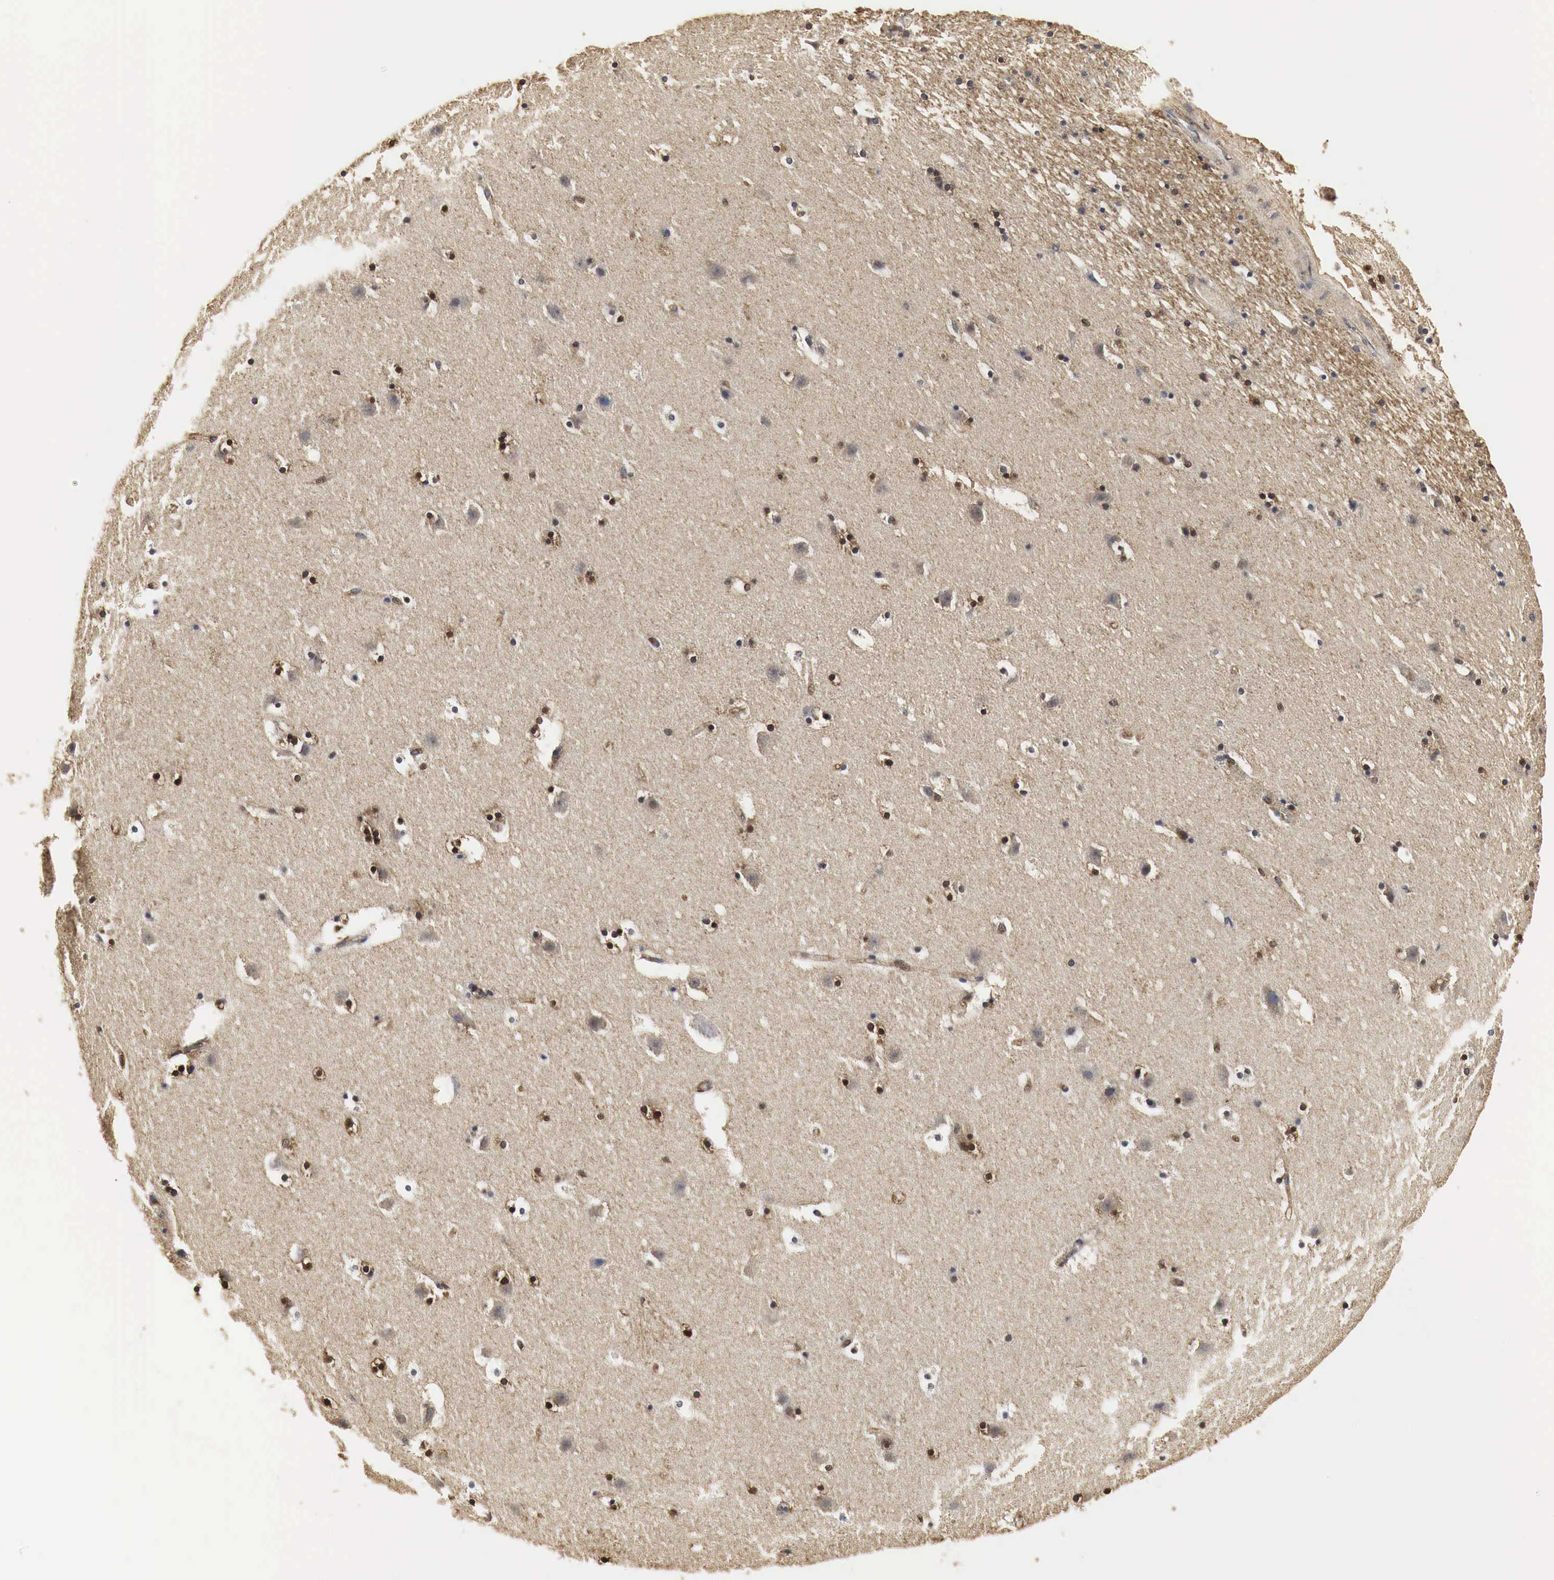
{"staining": {"intensity": "moderate", "quantity": ">75%", "location": "nuclear"}, "tissue": "caudate", "cell_type": "Glial cells", "image_type": "normal", "snomed": [{"axis": "morphology", "description": "Normal tissue, NOS"}, {"axis": "topography", "description": "Lateral ventricle wall"}], "caption": "Immunohistochemistry micrograph of normal caudate: caudate stained using immunohistochemistry displays medium levels of moderate protein expression localized specifically in the nuclear of glial cells, appearing as a nuclear brown color.", "gene": "SPIN1", "patient": {"sex": "male", "age": 45}}